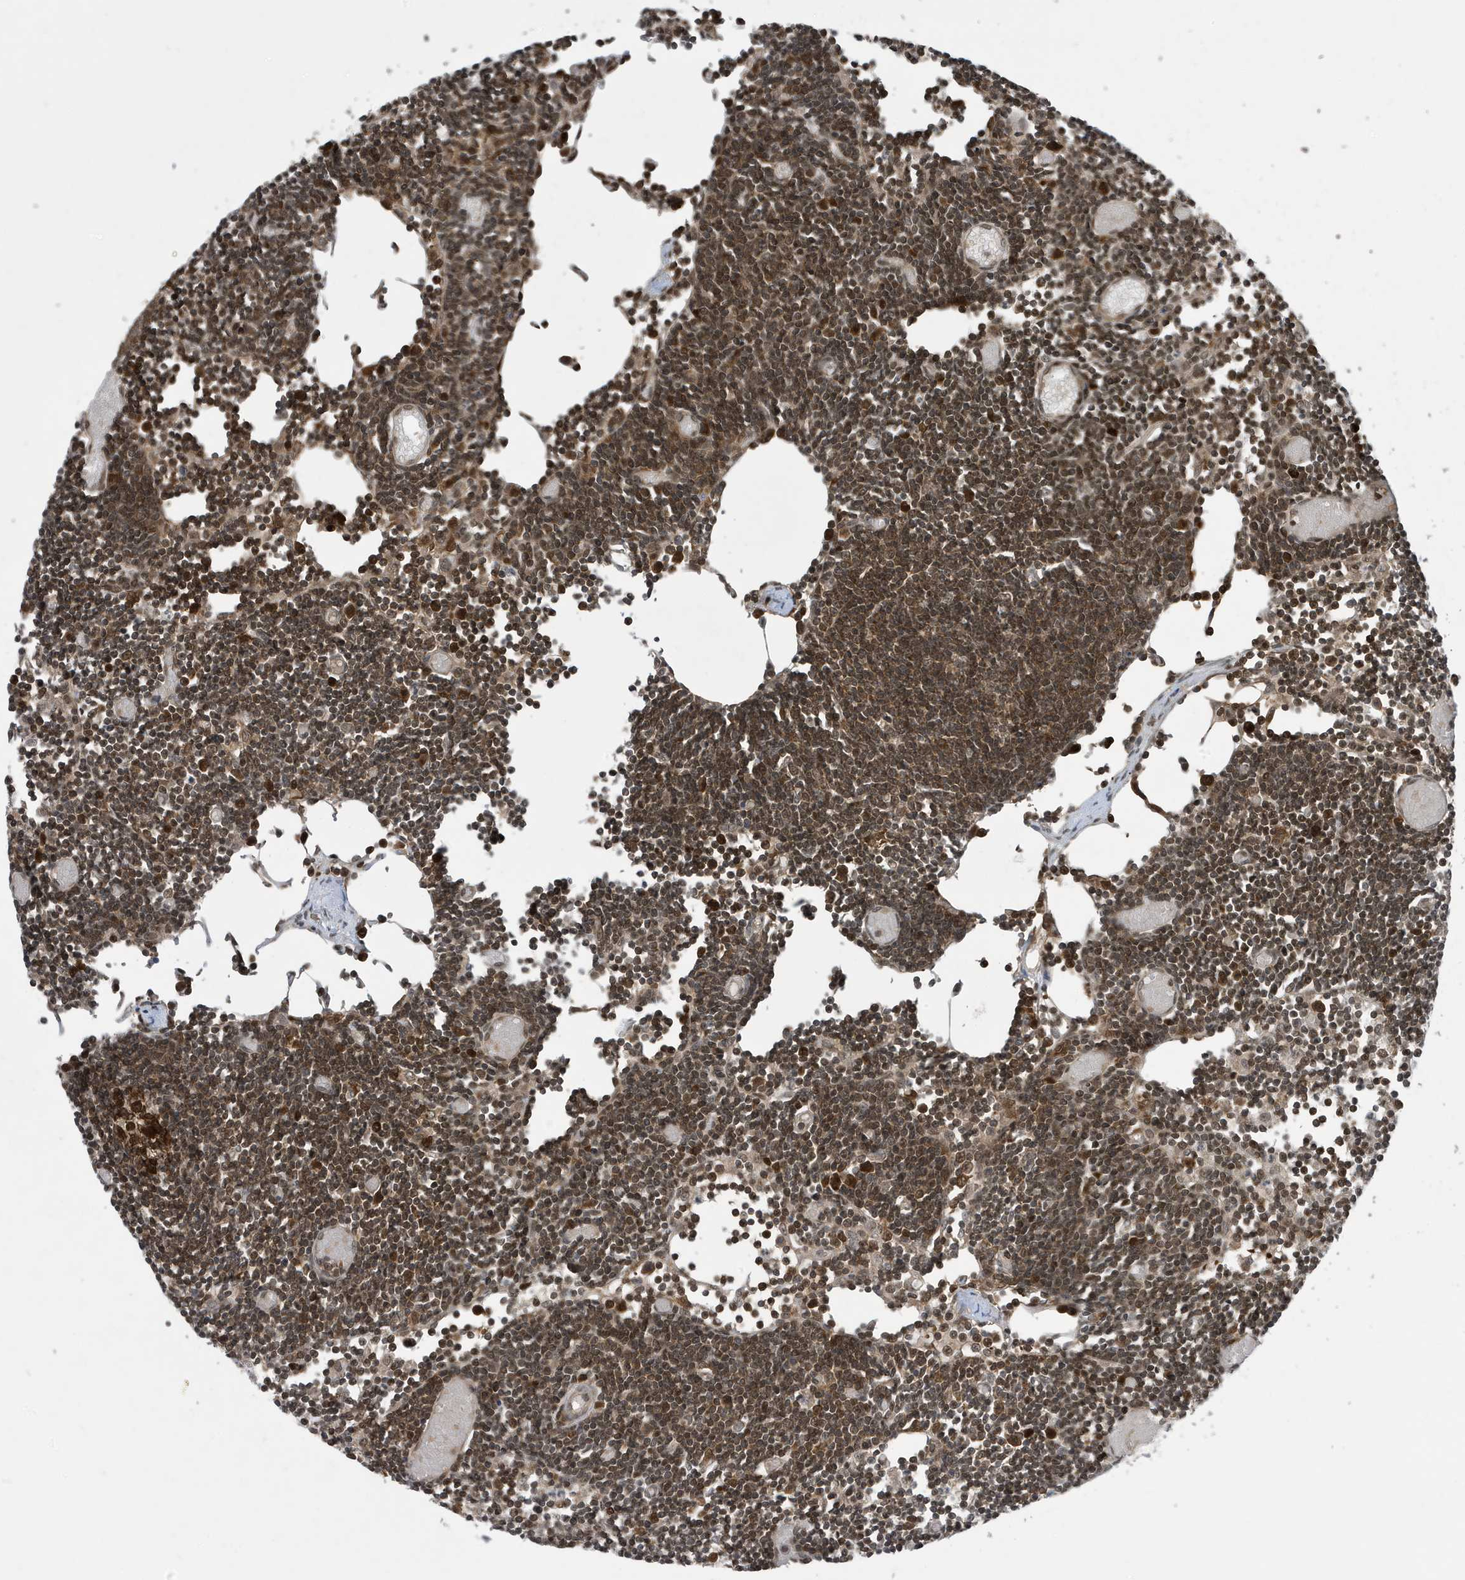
{"staining": {"intensity": "strong", "quantity": ">75%", "location": "cytoplasmic/membranous"}, "tissue": "lymph node", "cell_type": "Germinal center cells", "image_type": "normal", "snomed": [{"axis": "morphology", "description": "Normal tissue, NOS"}, {"axis": "topography", "description": "Lymph node"}], "caption": "Germinal center cells exhibit high levels of strong cytoplasmic/membranous staining in approximately >75% of cells in benign lymph node. Using DAB (brown) and hematoxylin (blue) stains, captured at high magnification using brightfield microscopy.", "gene": "UBQLN1", "patient": {"sex": "female", "age": 11}}